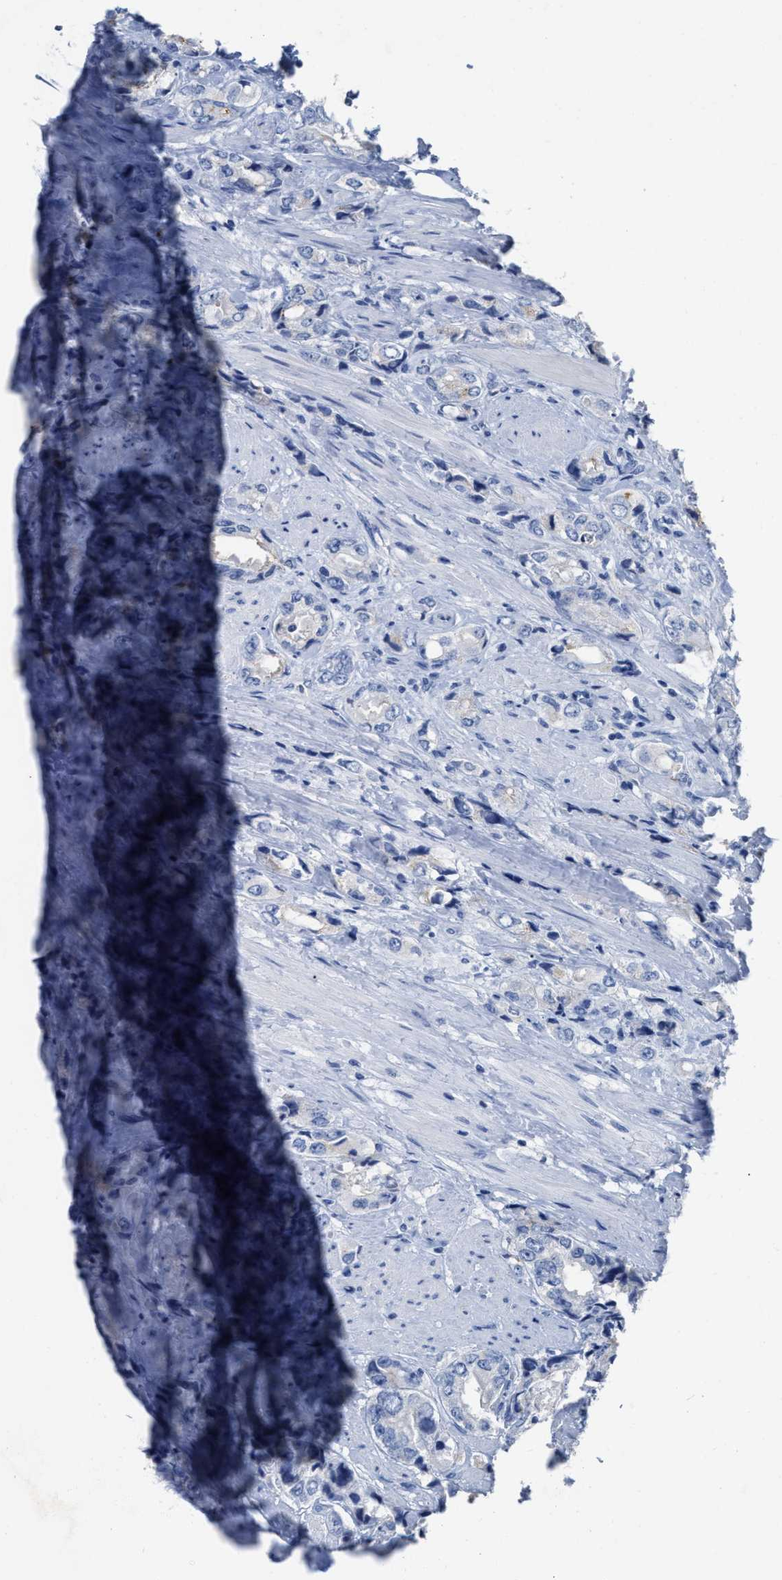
{"staining": {"intensity": "negative", "quantity": "none", "location": "none"}, "tissue": "prostate cancer", "cell_type": "Tumor cells", "image_type": "cancer", "snomed": [{"axis": "morphology", "description": "Adenocarcinoma, High grade"}, {"axis": "topography", "description": "Prostate"}], "caption": "Tumor cells show no significant expression in prostate adenocarcinoma (high-grade).", "gene": "CEACAM5", "patient": {"sex": "male", "age": 61}}